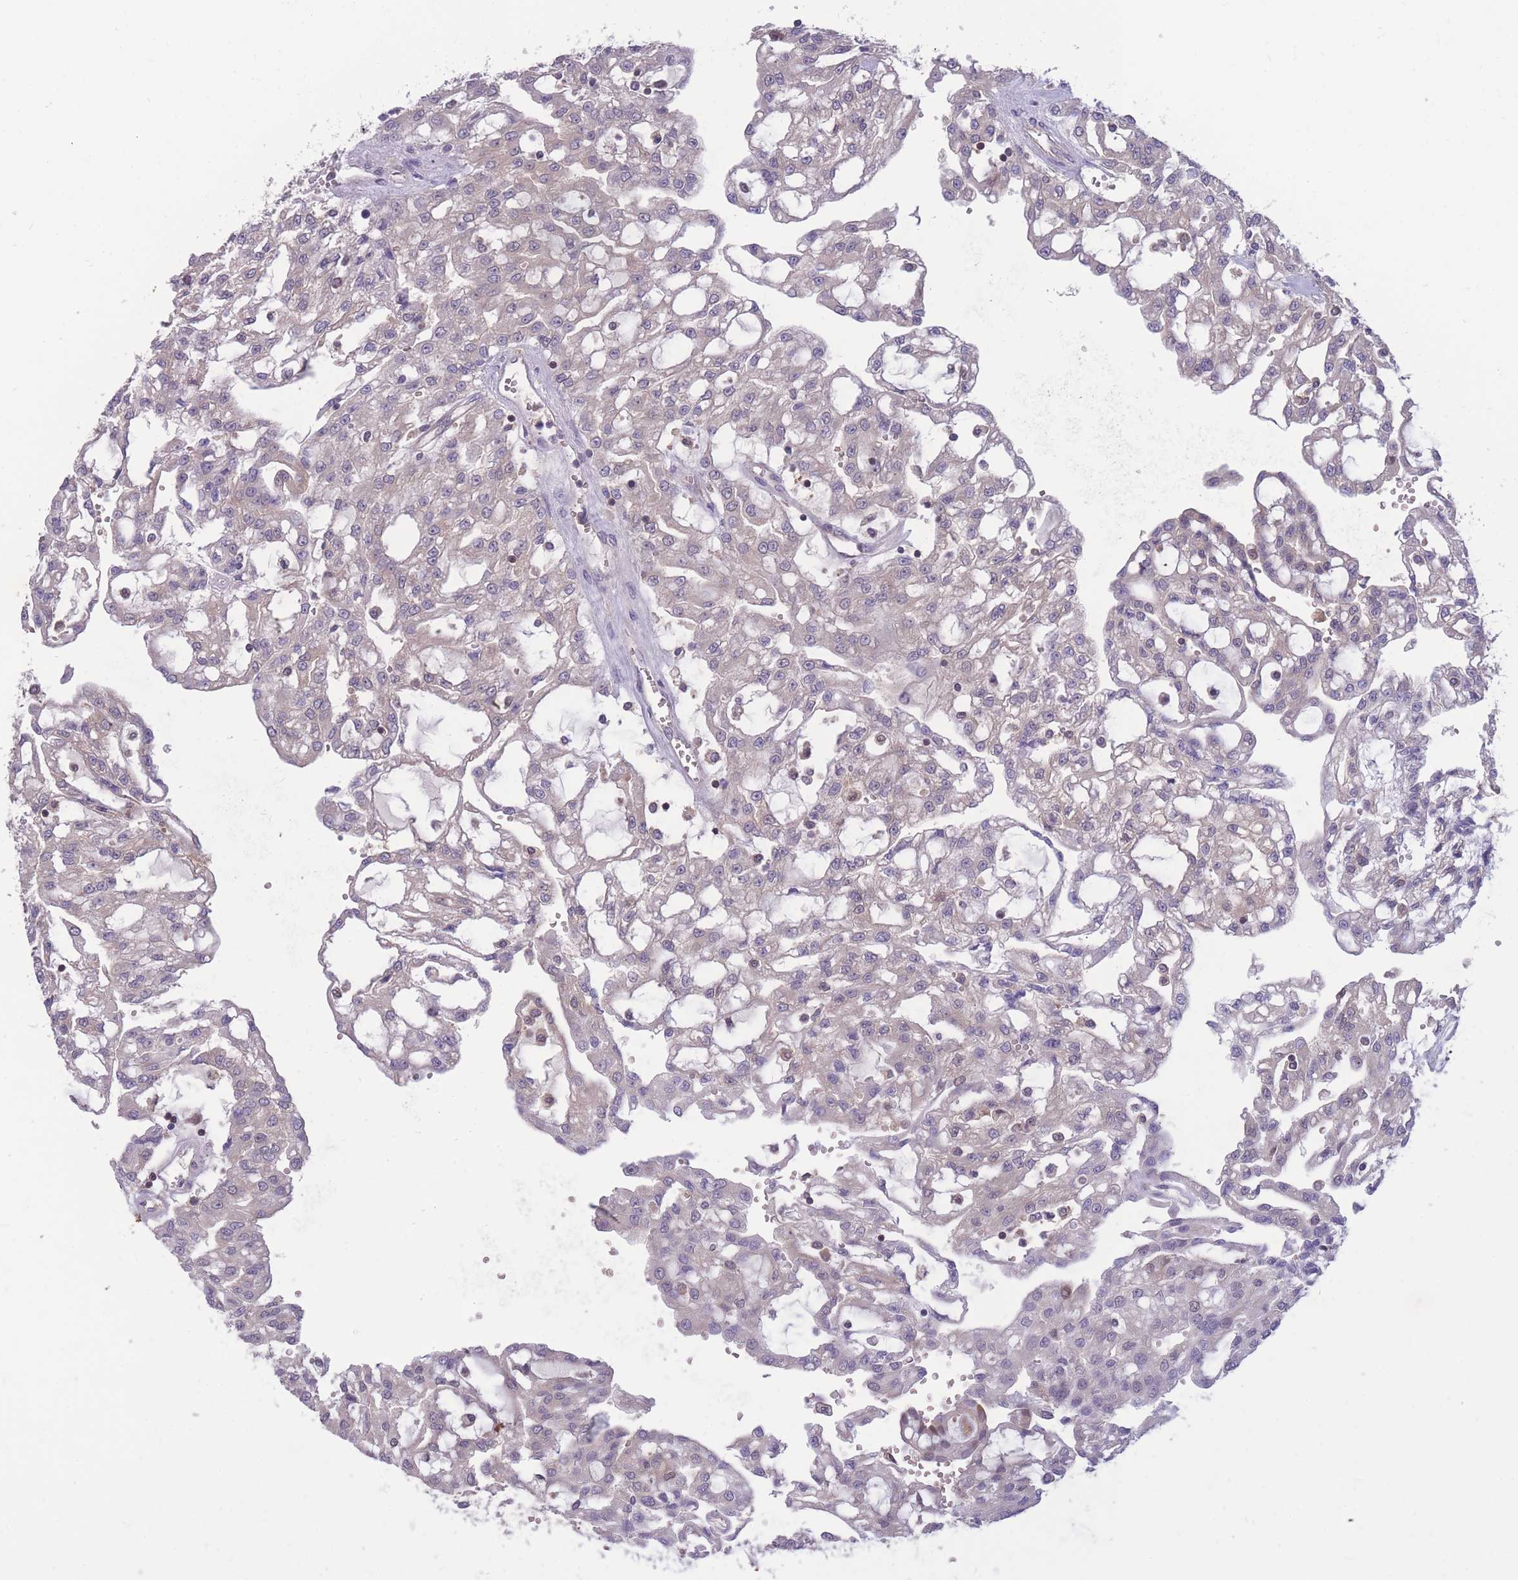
{"staining": {"intensity": "weak", "quantity": "<25%", "location": "cytoplasmic/membranous"}, "tissue": "renal cancer", "cell_type": "Tumor cells", "image_type": "cancer", "snomed": [{"axis": "morphology", "description": "Adenocarcinoma, NOS"}, {"axis": "topography", "description": "Kidney"}], "caption": "There is no significant positivity in tumor cells of adenocarcinoma (renal).", "gene": "UBE2N", "patient": {"sex": "male", "age": 63}}